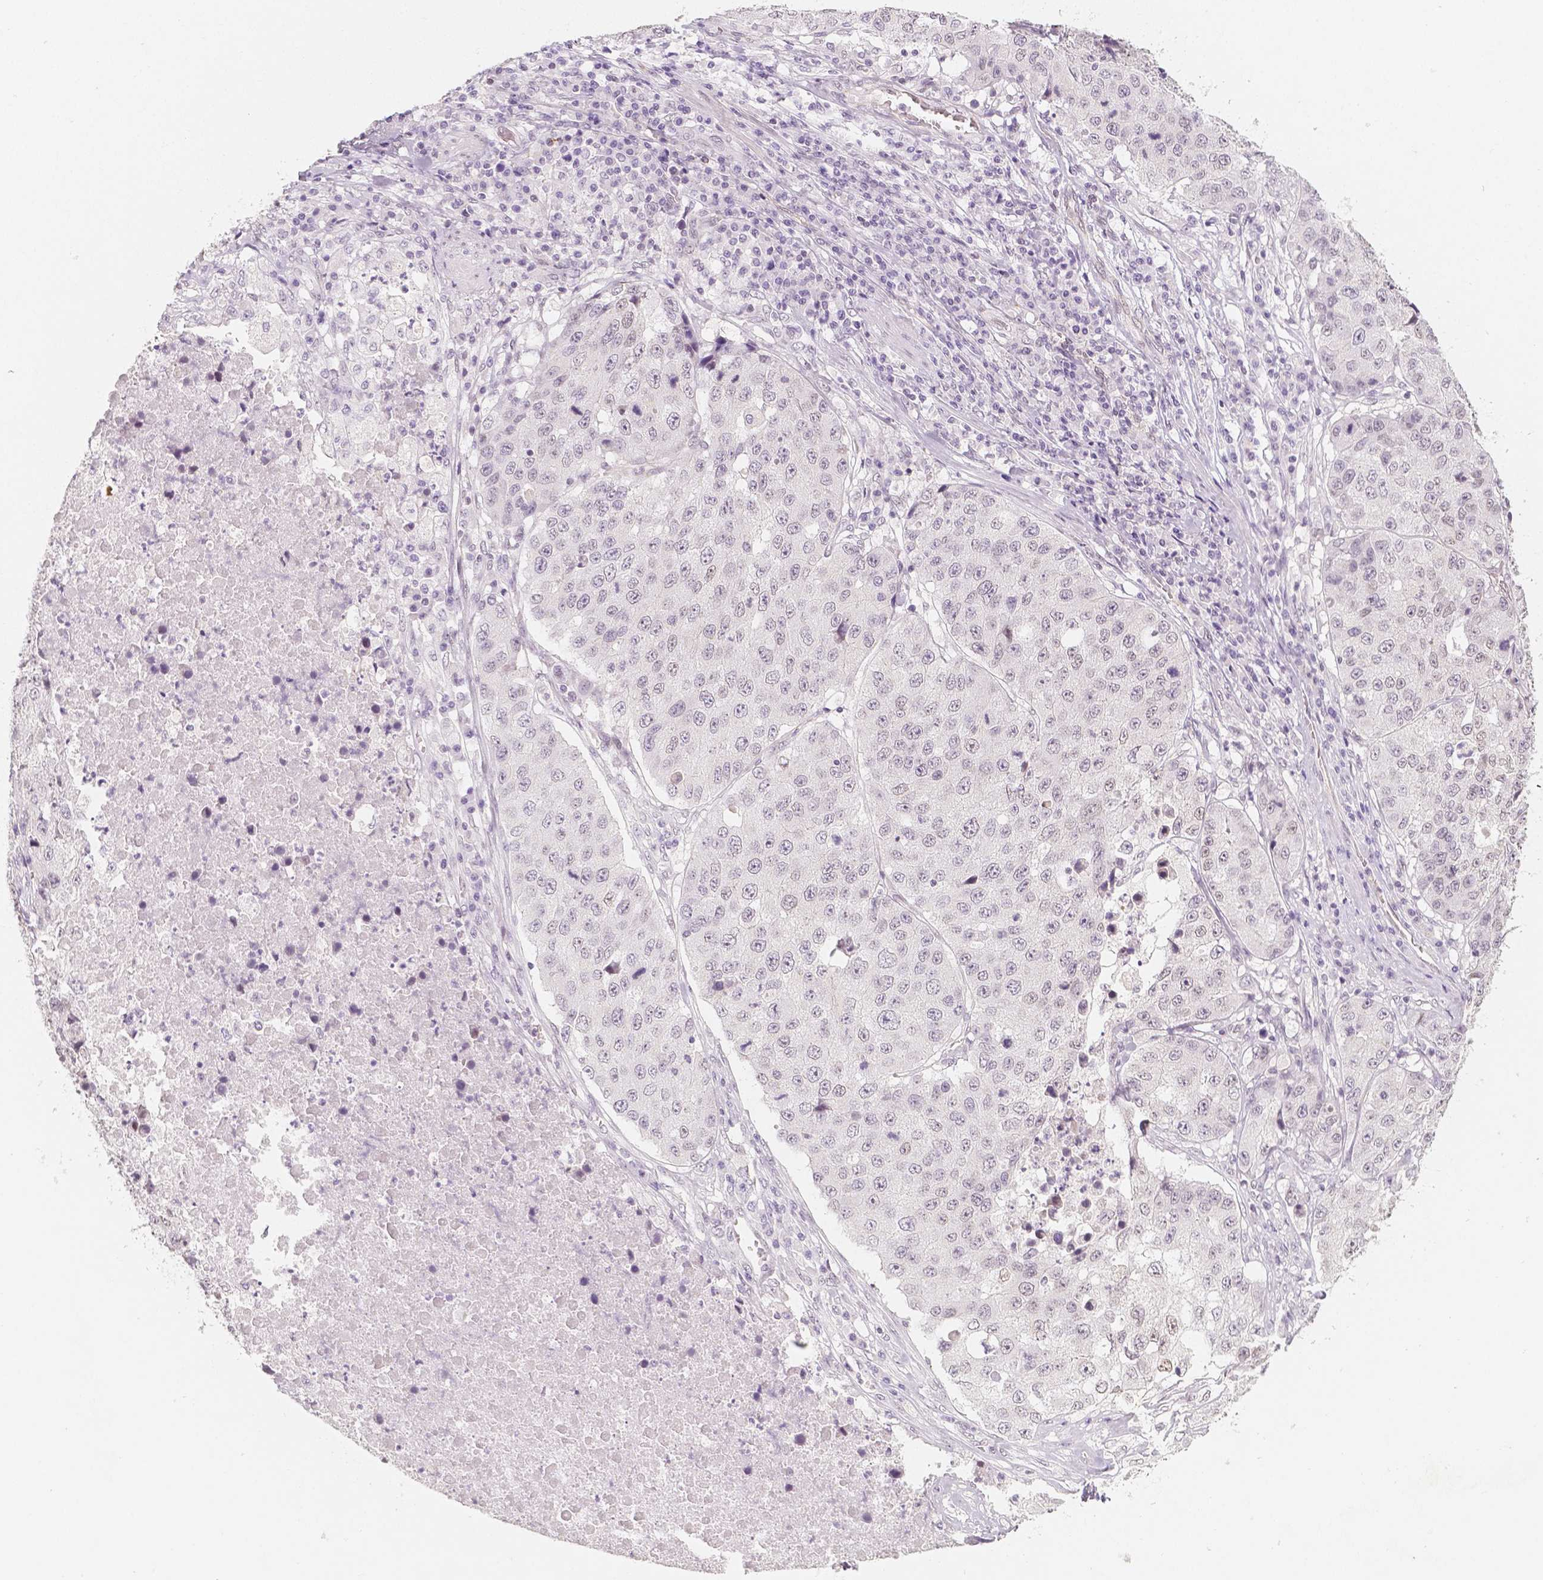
{"staining": {"intensity": "negative", "quantity": "none", "location": "none"}, "tissue": "stomach cancer", "cell_type": "Tumor cells", "image_type": "cancer", "snomed": [{"axis": "morphology", "description": "Adenocarcinoma, NOS"}, {"axis": "topography", "description": "Stomach"}], "caption": "IHC of human stomach cancer exhibits no staining in tumor cells.", "gene": "KDM5B", "patient": {"sex": "male", "age": 71}}